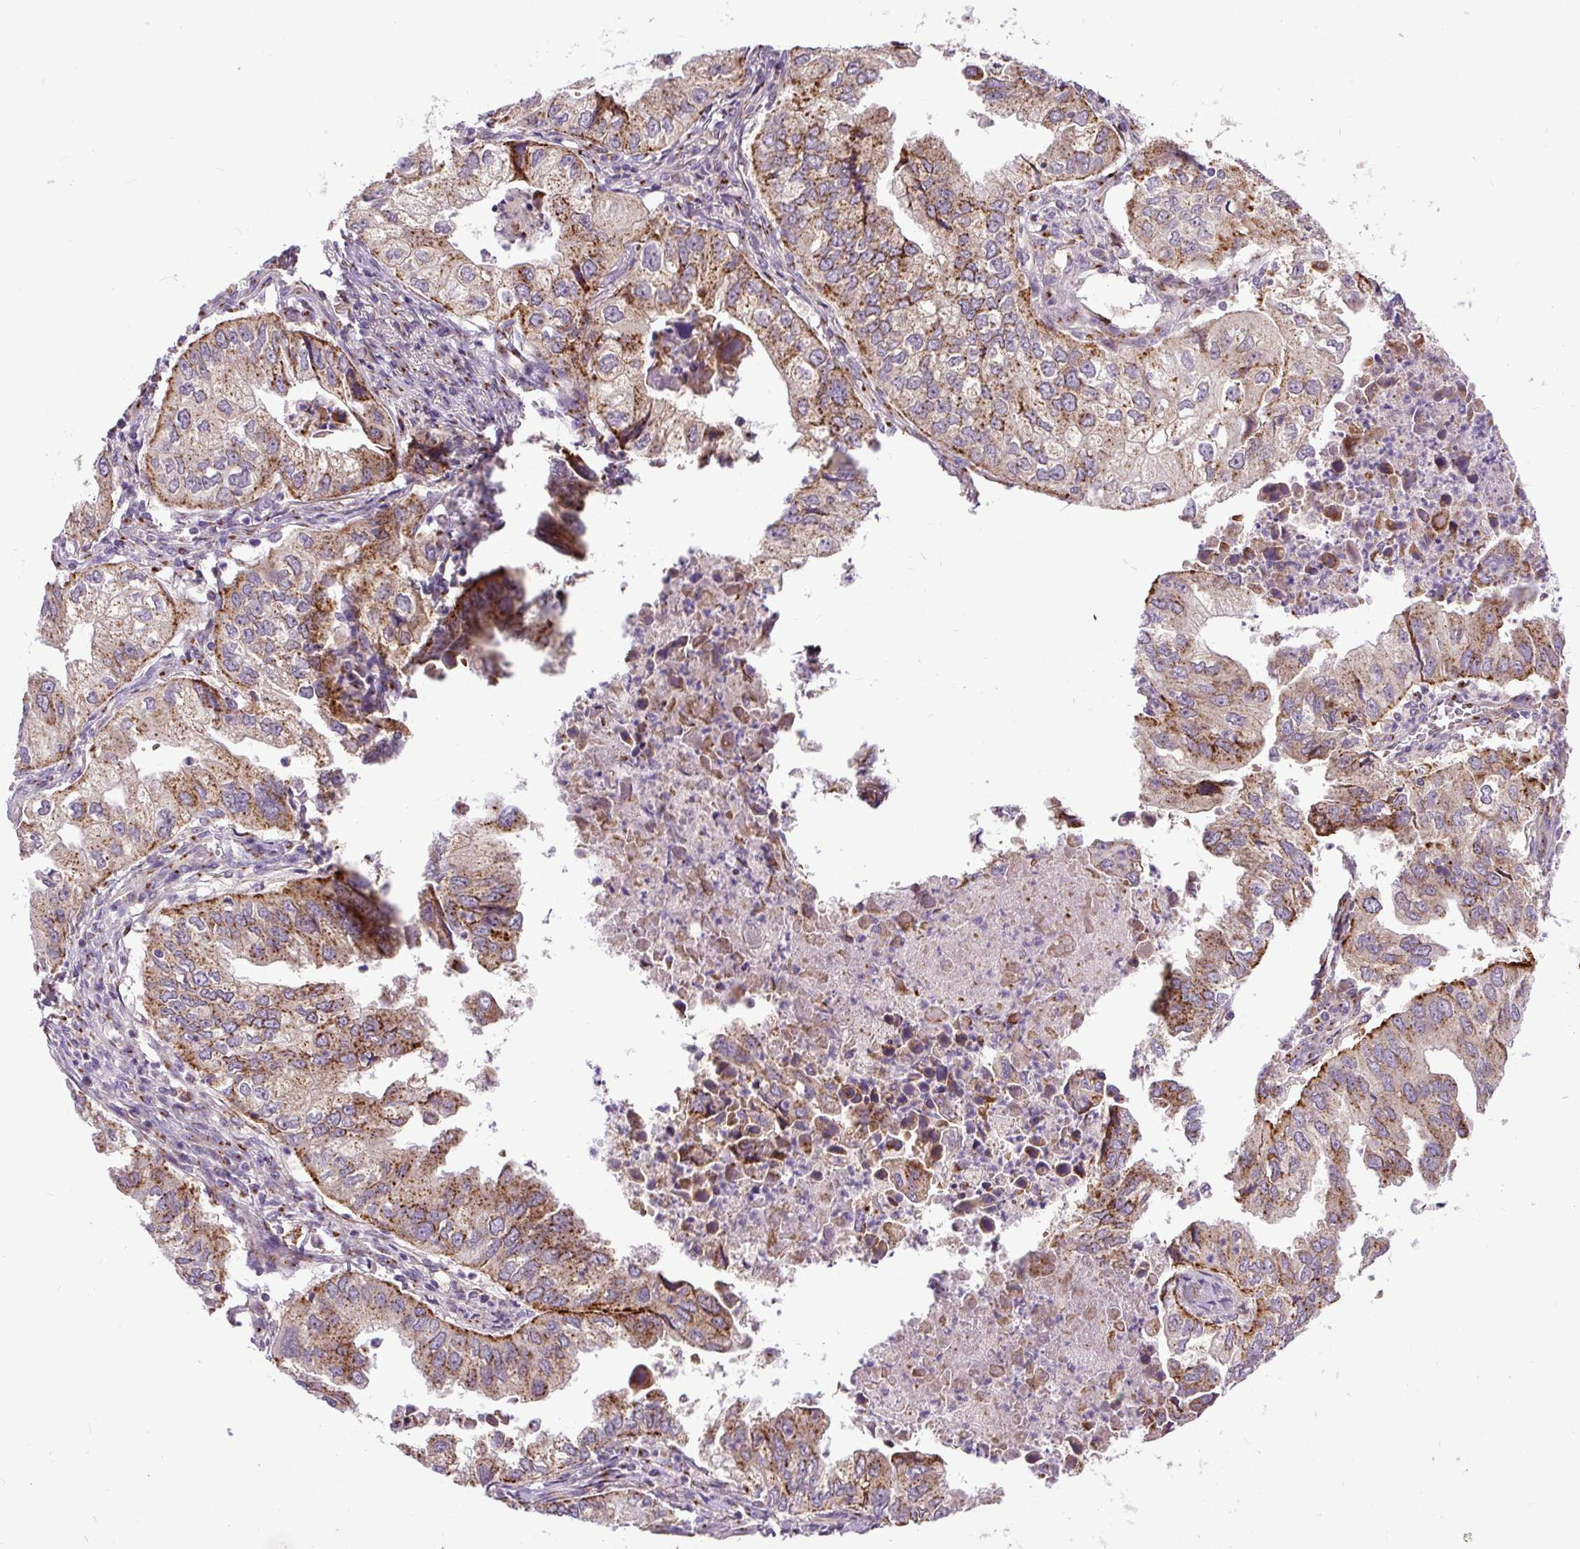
{"staining": {"intensity": "moderate", "quantity": ">75%", "location": "cytoplasmic/membranous"}, "tissue": "lung cancer", "cell_type": "Tumor cells", "image_type": "cancer", "snomed": [{"axis": "morphology", "description": "Adenocarcinoma, NOS"}, {"axis": "topography", "description": "Lung"}], "caption": "An immunohistochemistry (IHC) image of neoplastic tissue is shown. Protein staining in brown highlights moderate cytoplasmic/membranous positivity in lung cancer (adenocarcinoma) within tumor cells.", "gene": "MSMP", "patient": {"sex": "male", "age": 48}}